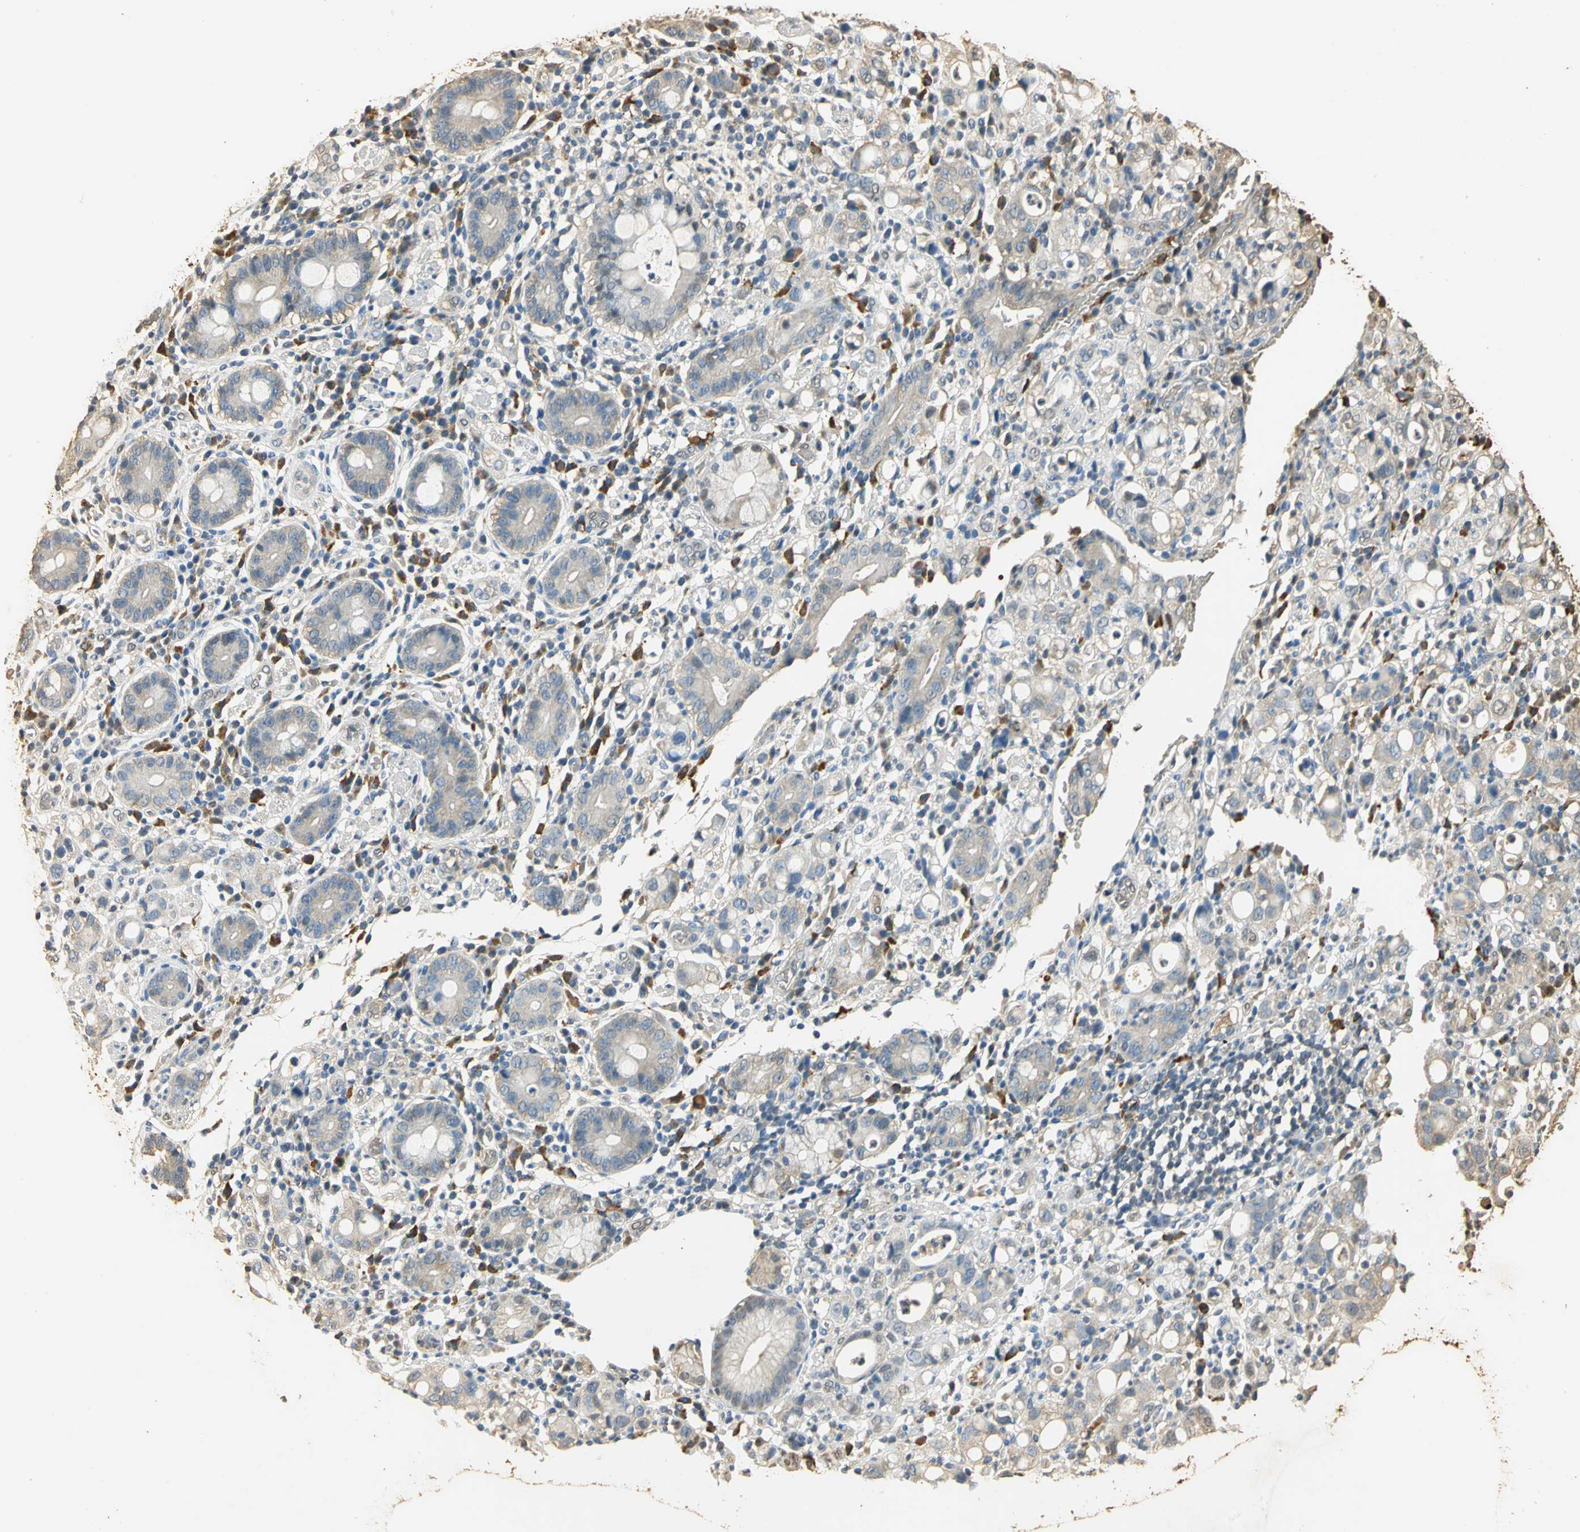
{"staining": {"intensity": "weak", "quantity": "25%-75%", "location": "cytoplasmic/membranous"}, "tissue": "stomach cancer", "cell_type": "Tumor cells", "image_type": "cancer", "snomed": [{"axis": "morphology", "description": "Adenocarcinoma, NOS"}, {"axis": "topography", "description": "Stomach"}], "caption": "Adenocarcinoma (stomach) stained for a protein (brown) reveals weak cytoplasmic/membranous positive expression in about 25%-75% of tumor cells.", "gene": "GAPDH", "patient": {"sex": "female", "age": 75}}